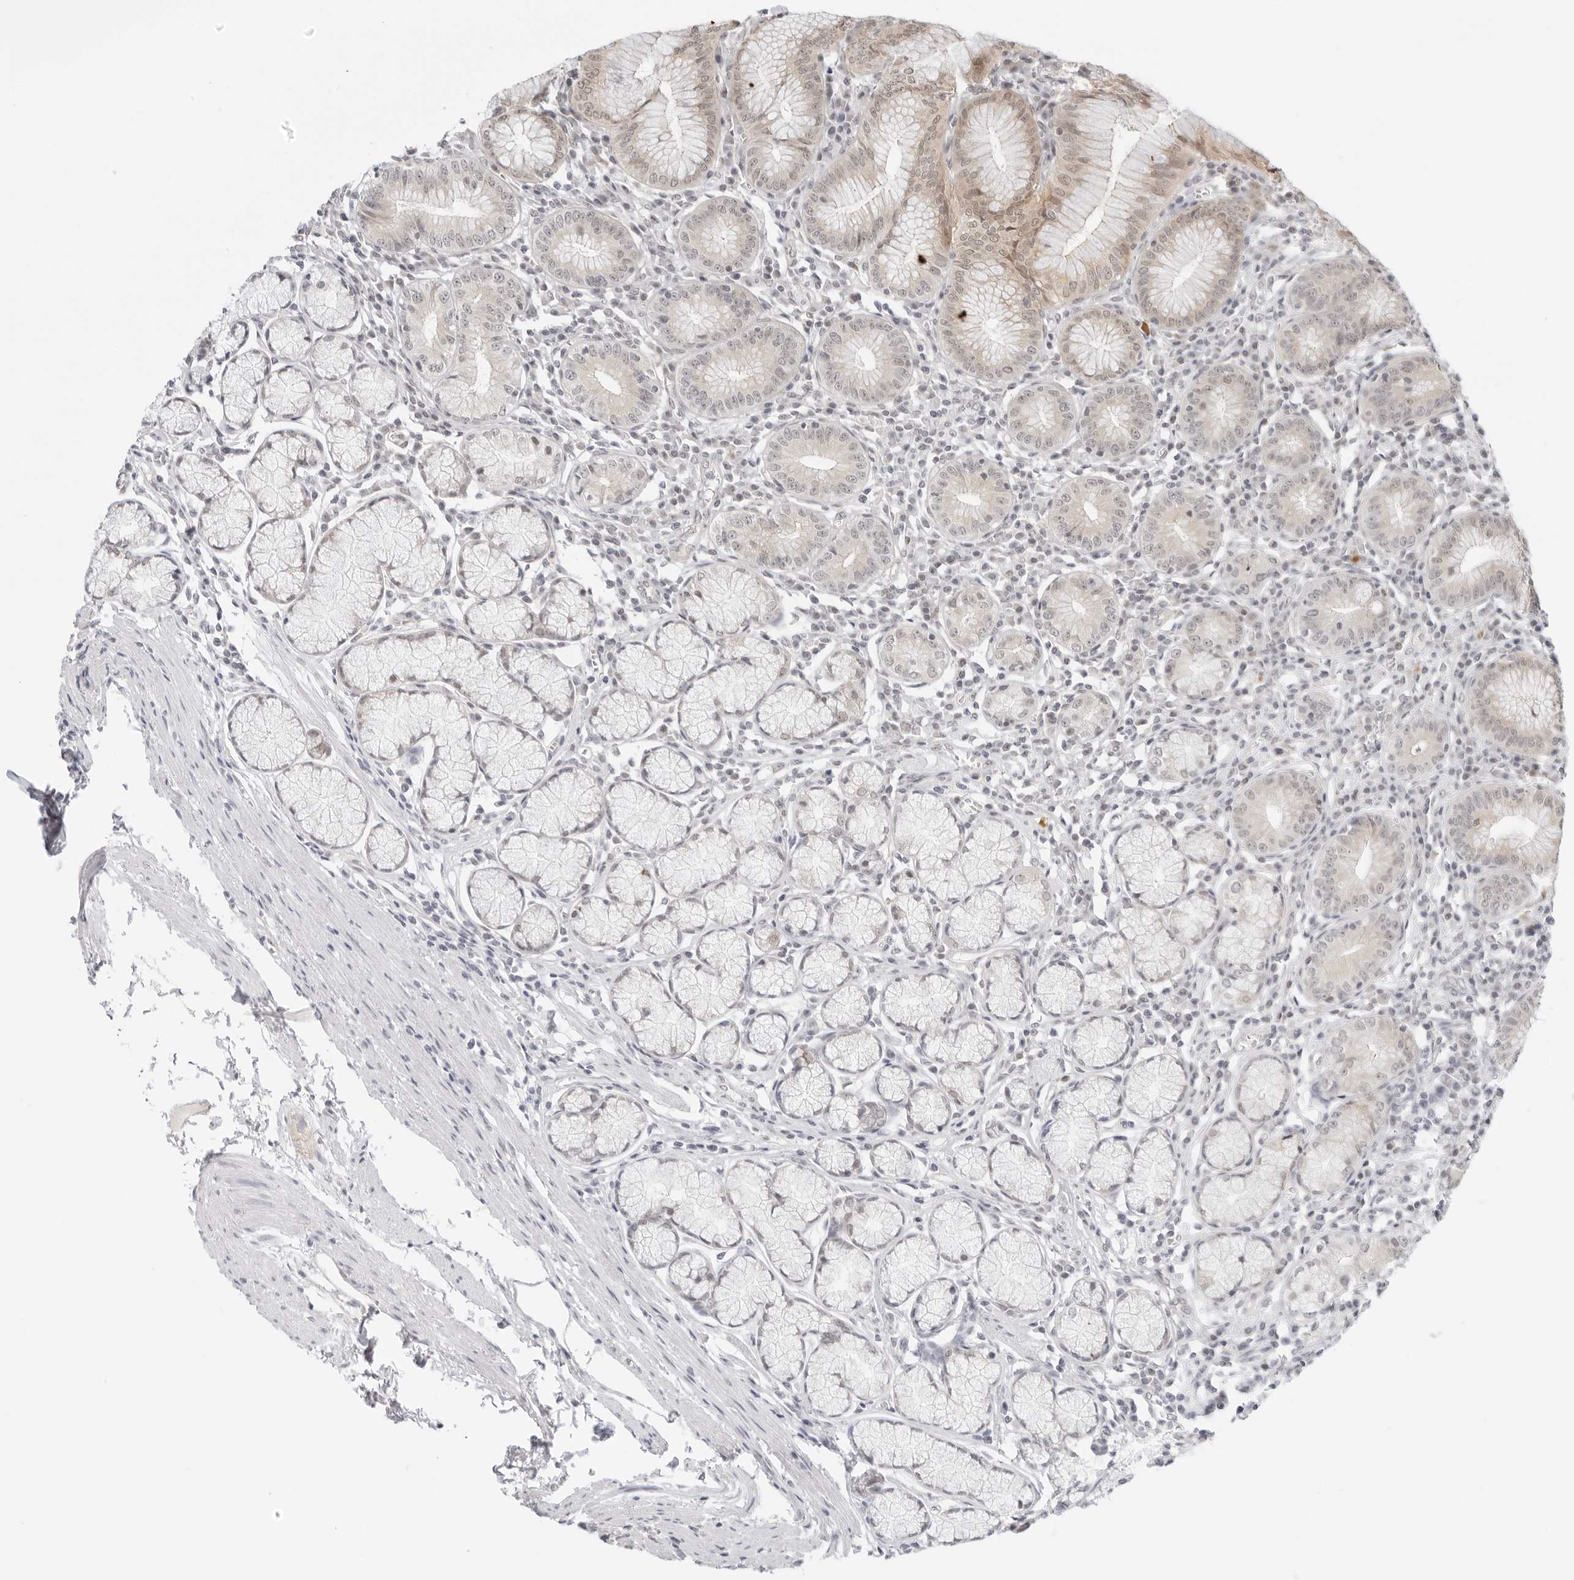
{"staining": {"intensity": "moderate", "quantity": "25%-75%", "location": "cytoplasmic/membranous,nuclear"}, "tissue": "stomach", "cell_type": "Glandular cells", "image_type": "normal", "snomed": [{"axis": "morphology", "description": "Normal tissue, NOS"}, {"axis": "topography", "description": "Stomach"}], "caption": "DAB immunohistochemical staining of unremarkable stomach displays moderate cytoplasmic/membranous,nuclear protein expression in approximately 25%-75% of glandular cells. (IHC, brightfield microscopy, high magnification).", "gene": "MED18", "patient": {"sex": "male", "age": 55}}